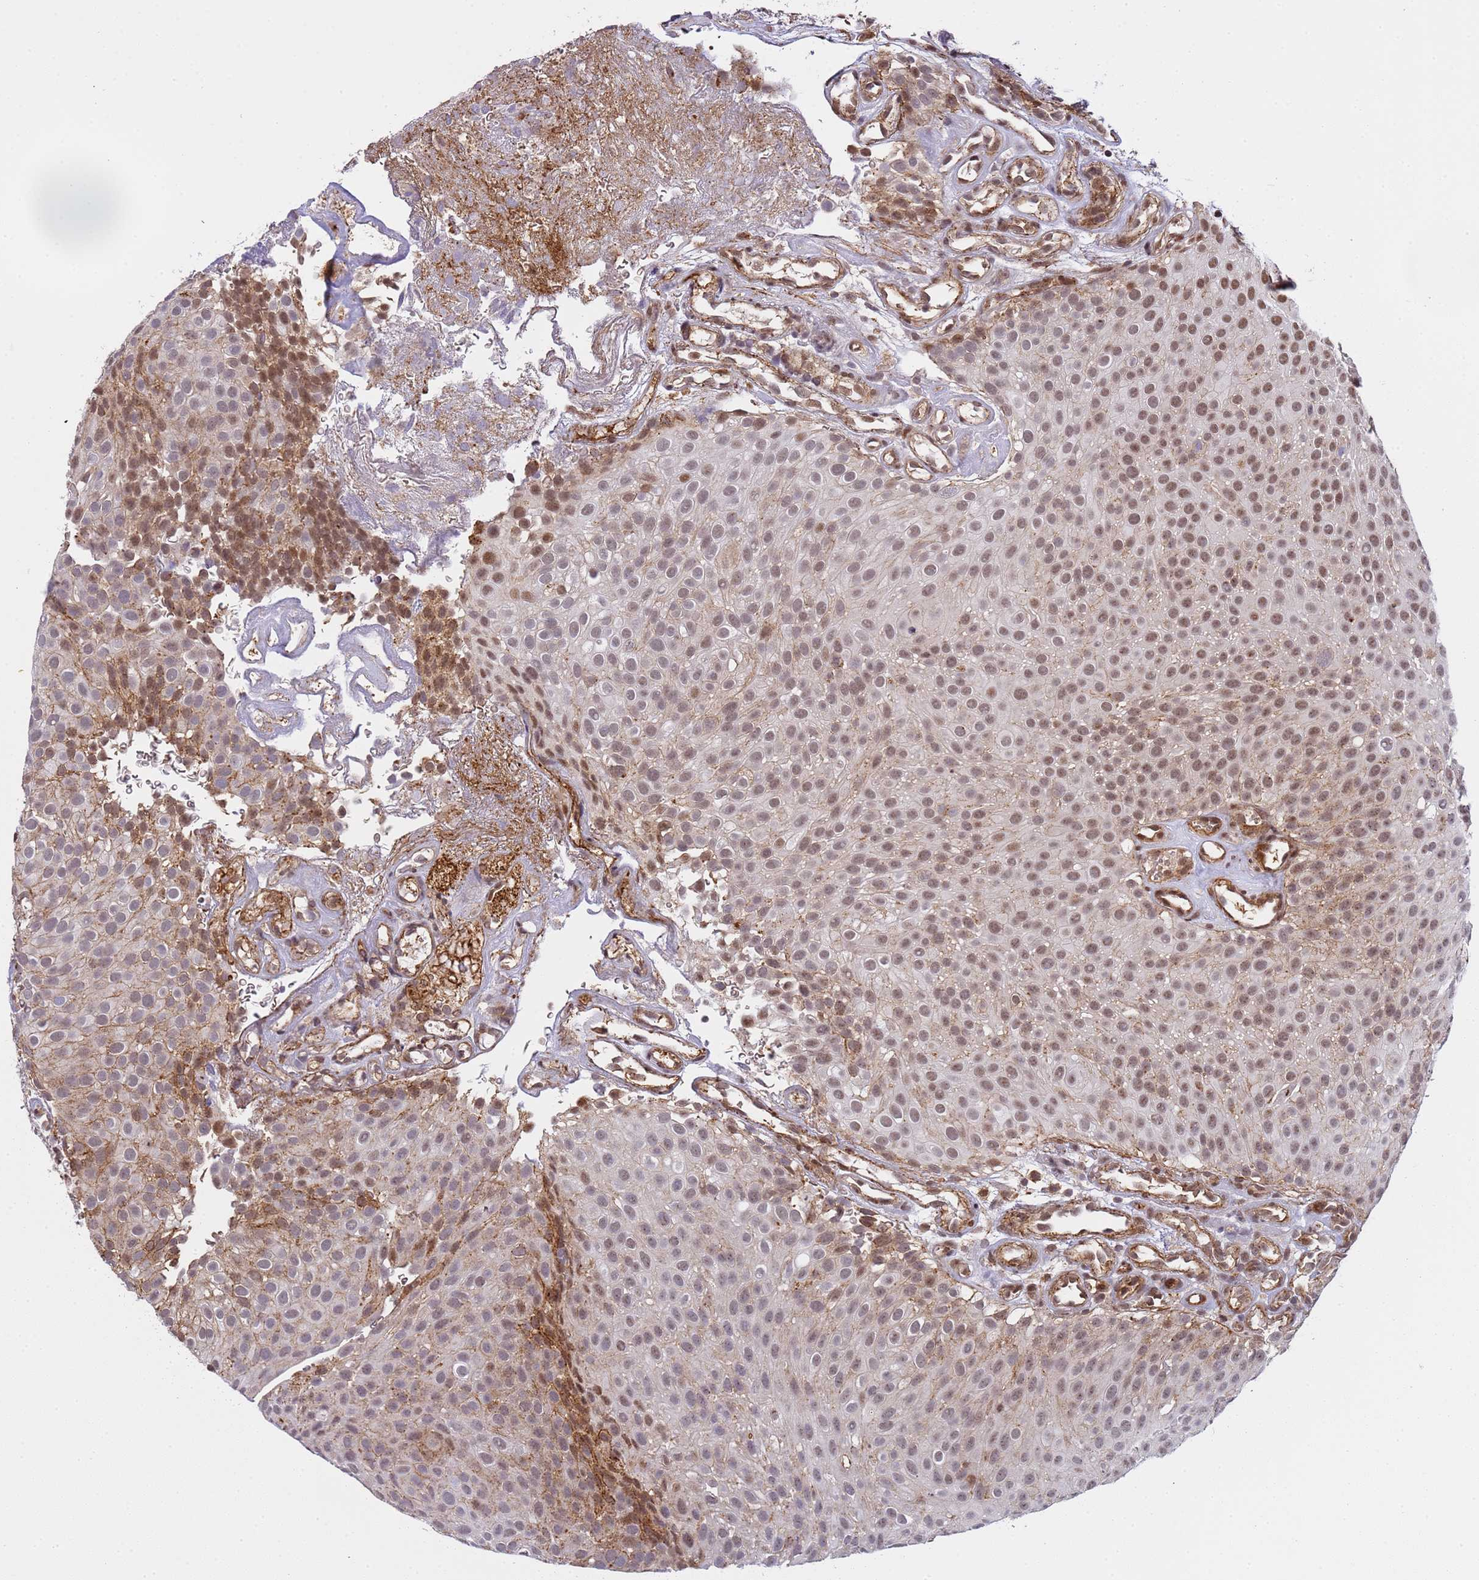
{"staining": {"intensity": "moderate", "quantity": "25%-75%", "location": "cytoplasmic/membranous,nuclear"}, "tissue": "urothelial cancer", "cell_type": "Tumor cells", "image_type": "cancer", "snomed": [{"axis": "morphology", "description": "Urothelial carcinoma, Low grade"}, {"axis": "topography", "description": "Urinary bladder"}], "caption": "This micrograph displays urothelial cancer stained with immunohistochemistry (IHC) to label a protein in brown. The cytoplasmic/membranous and nuclear of tumor cells show moderate positivity for the protein. Nuclei are counter-stained blue.", "gene": "EMC2", "patient": {"sex": "male", "age": 78}}